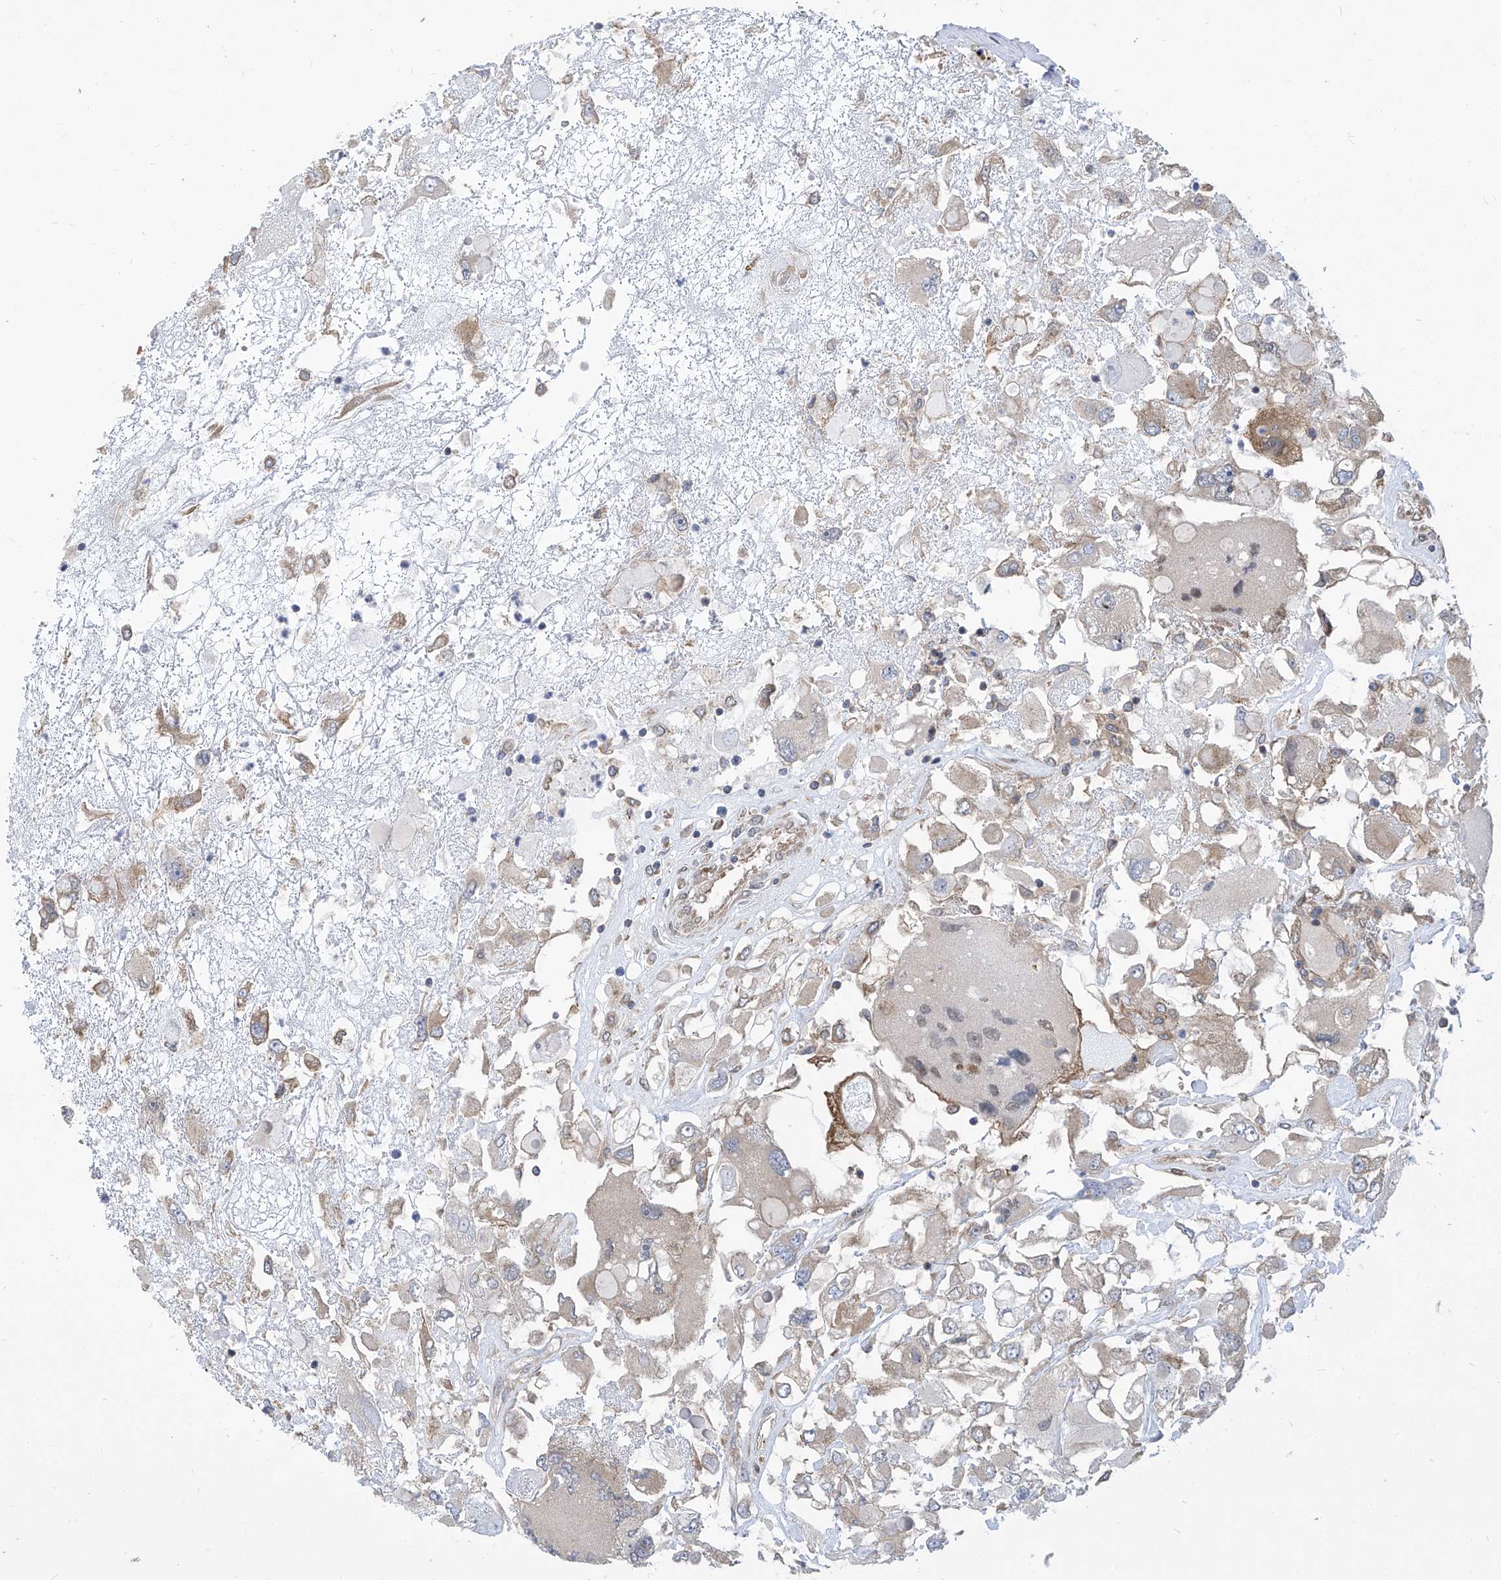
{"staining": {"intensity": "negative", "quantity": "none", "location": "none"}, "tissue": "renal cancer", "cell_type": "Tumor cells", "image_type": "cancer", "snomed": [{"axis": "morphology", "description": "Adenocarcinoma, NOS"}, {"axis": "topography", "description": "Kidney"}], "caption": "Tumor cells are negative for protein expression in human renal cancer.", "gene": "EIF3M", "patient": {"sex": "female", "age": 52}}